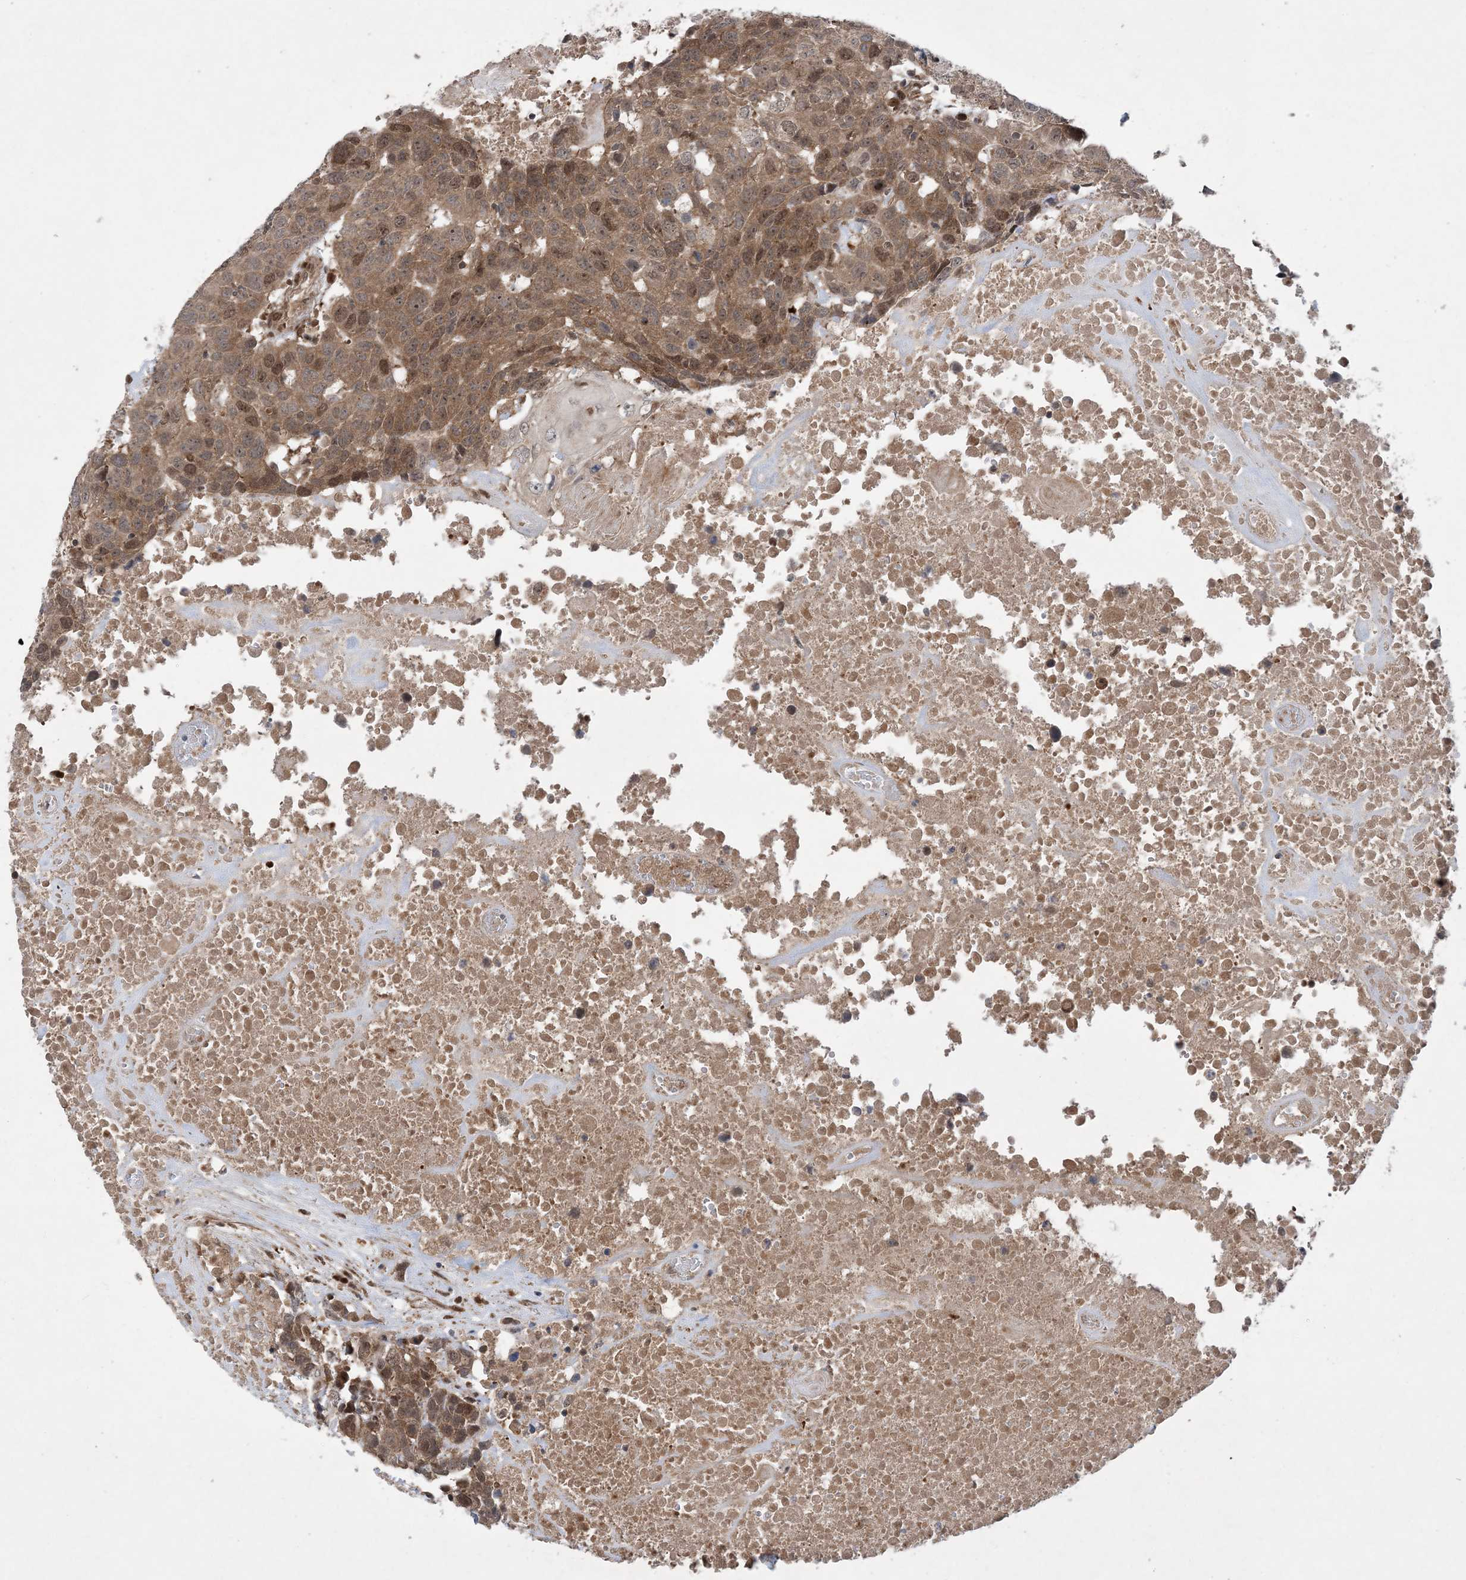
{"staining": {"intensity": "moderate", "quantity": ">75%", "location": "cytoplasmic/membranous,nuclear"}, "tissue": "head and neck cancer", "cell_type": "Tumor cells", "image_type": "cancer", "snomed": [{"axis": "morphology", "description": "Squamous cell carcinoma, NOS"}, {"axis": "topography", "description": "Head-Neck"}], "caption": "Head and neck cancer stained with a protein marker exhibits moderate staining in tumor cells.", "gene": "HEMK1", "patient": {"sex": "male", "age": 66}}